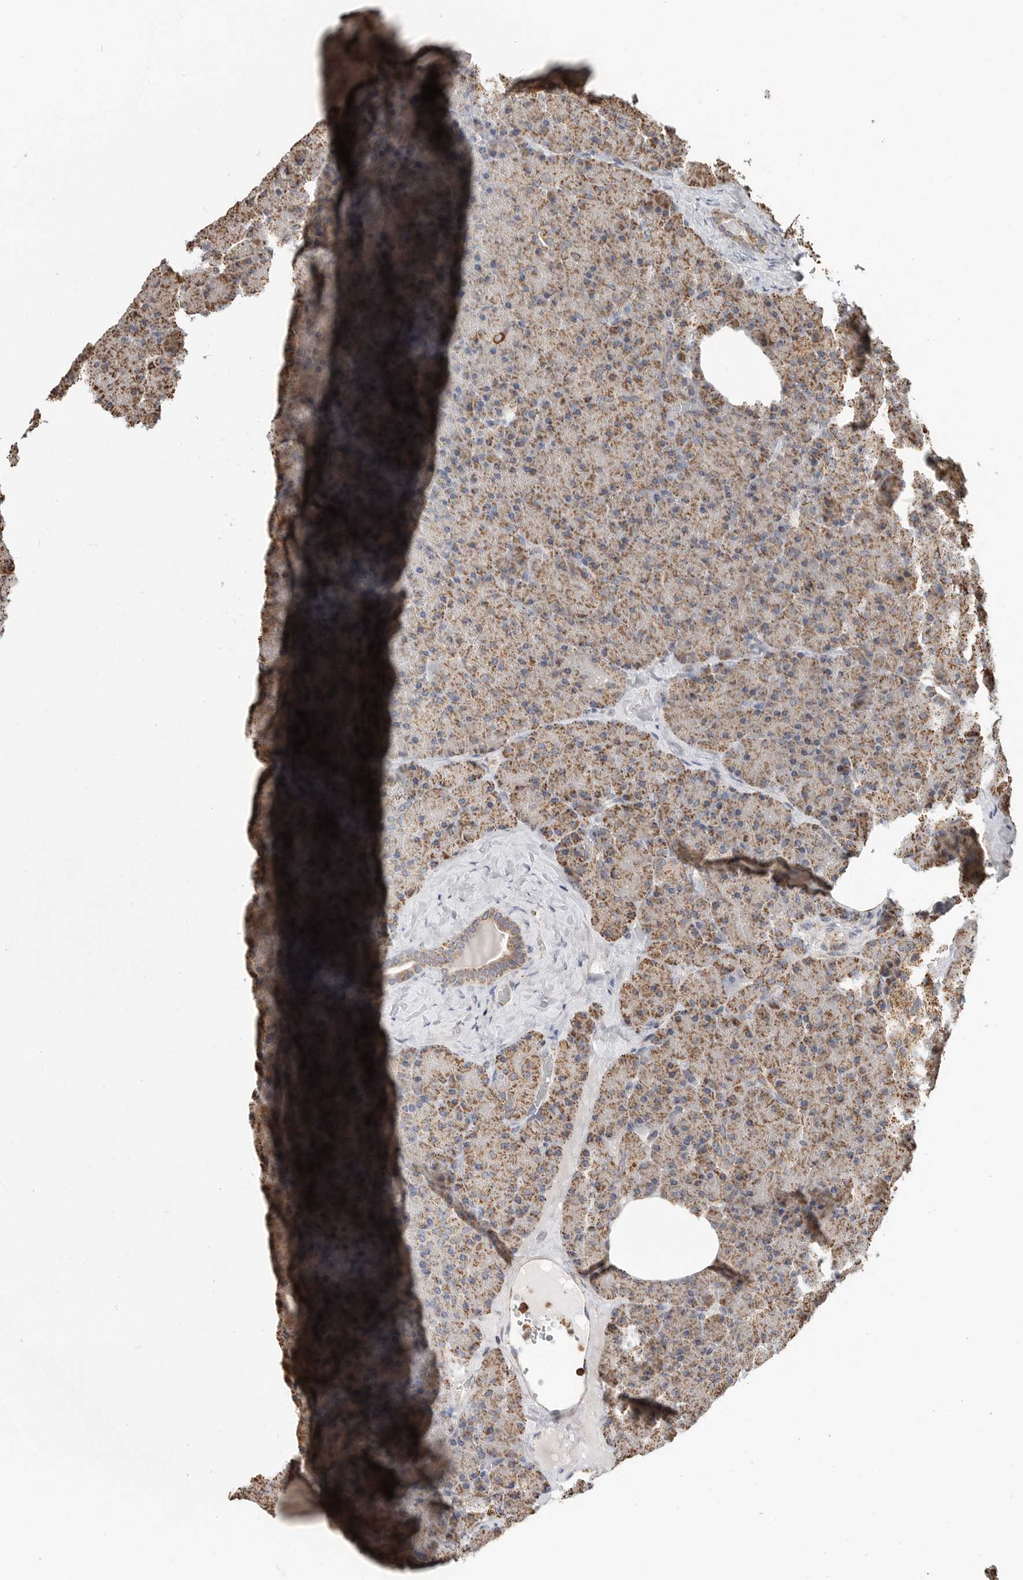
{"staining": {"intensity": "moderate", "quantity": ">75%", "location": "cytoplasmic/membranous"}, "tissue": "pancreas", "cell_type": "Exocrine glandular cells", "image_type": "normal", "snomed": [{"axis": "morphology", "description": "Normal tissue, NOS"}, {"axis": "morphology", "description": "Carcinoid, malignant, NOS"}, {"axis": "topography", "description": "Pancreas"}], "caption": "Unremarkable pancreas exhibits moderate cytoplasmic/membranous staining in about >75% of exocrine glandular cells The staining is performed using DAB brown chromogen to label protein expression. The nuclei are counter-stained blue using hematoxylin..", "gene": "GCNT2", "patient": {"sex": "female", "age": 35}}